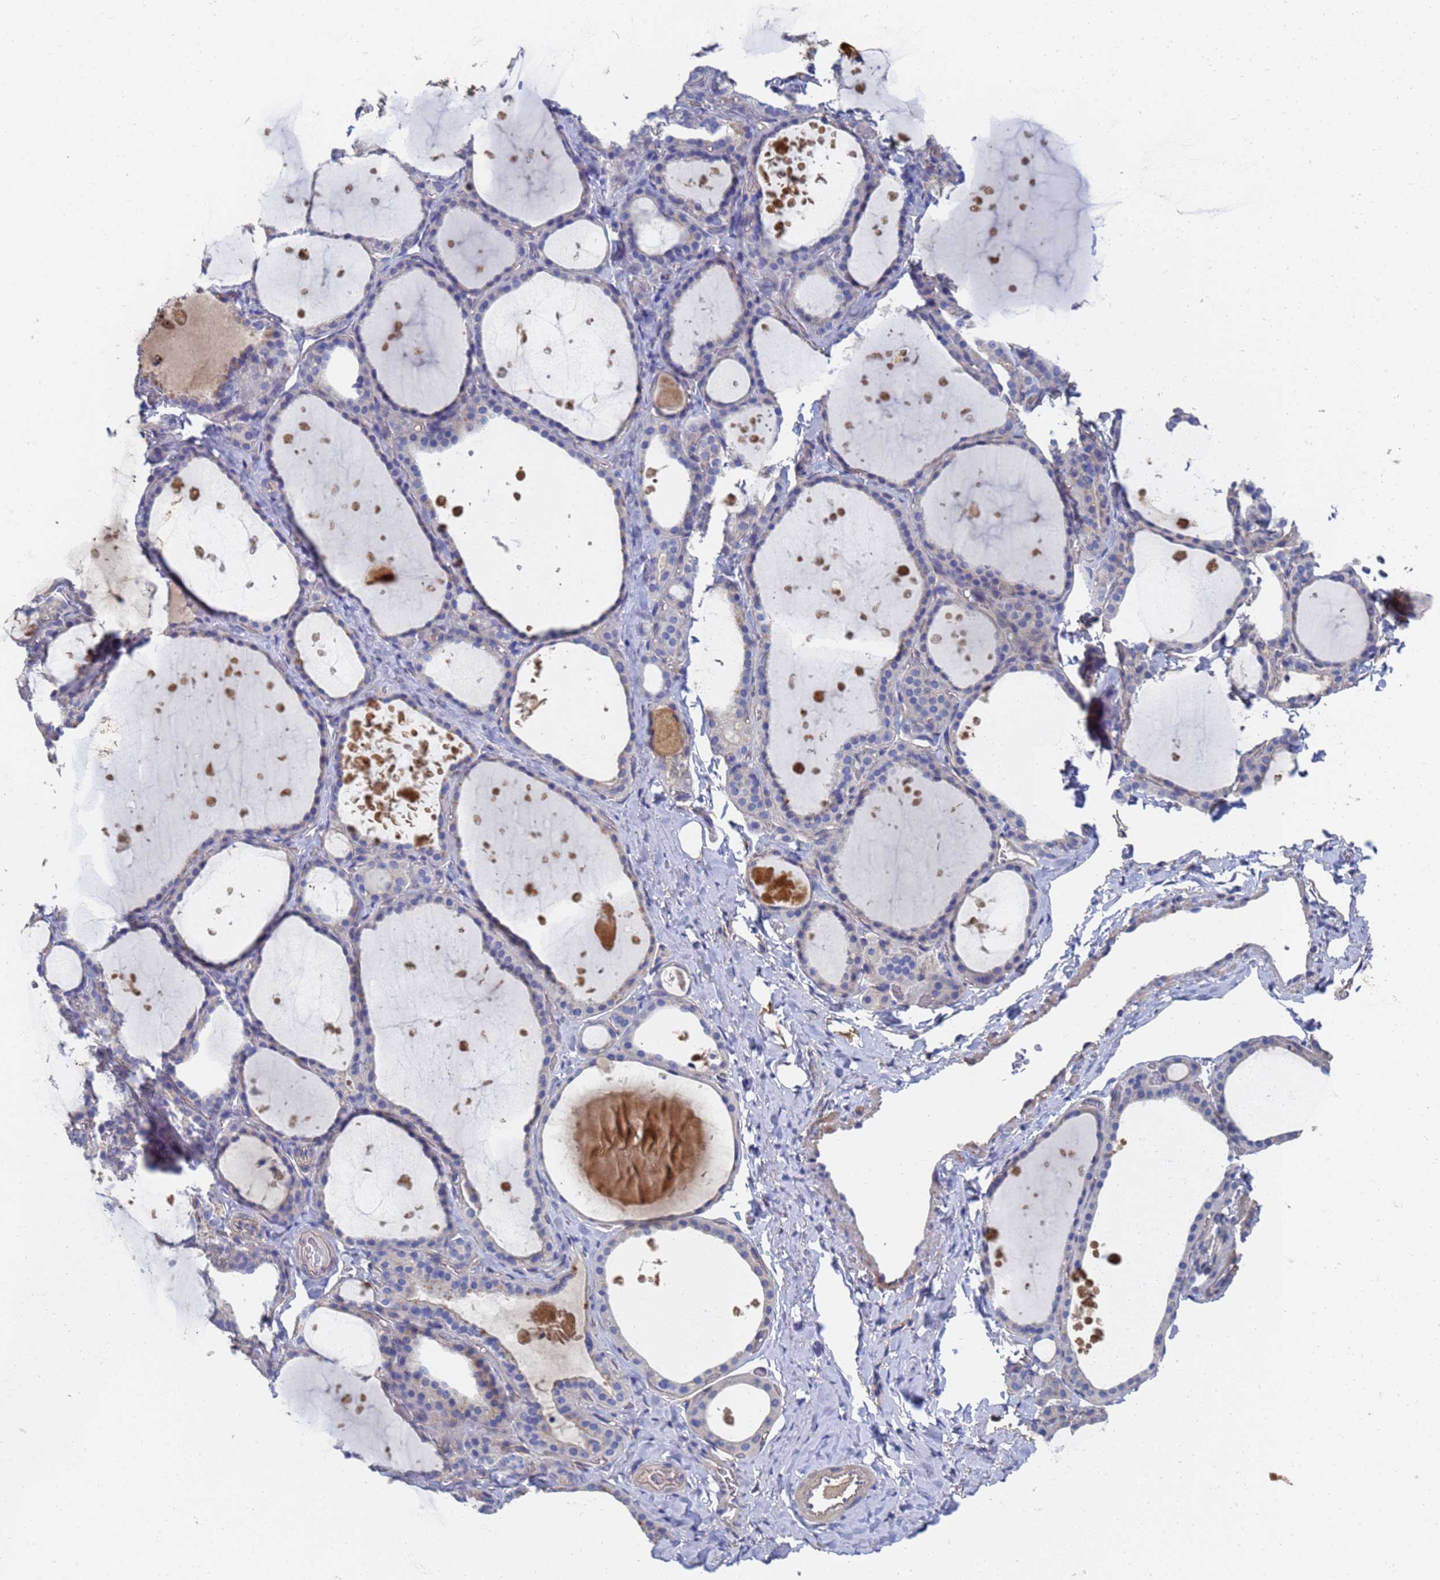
{"staining": {"intensity": "negative", "quantity": "none", "location": "none"}, "tissue": "thyroid gland", "cell_type": "Glandular cells", "image_type": "normal", "snomed": [{"axis": "morphology", "description": "Normal tissue, NOS"}, {"axis": "topography", "description": "Thyroid gland"}], "caption": "Photomicrograph shows no protein staining in glandular cells of benign thyroid gland. The staining was performed using DAB (3,3'-diaminobenzidine) to visualize the protein expression in brown, while the nuclei were stained in blue with hematoxylin (Magnification: 20x).", "gene": "LBX2", "patient": {"sex": "female", "age": 44}}